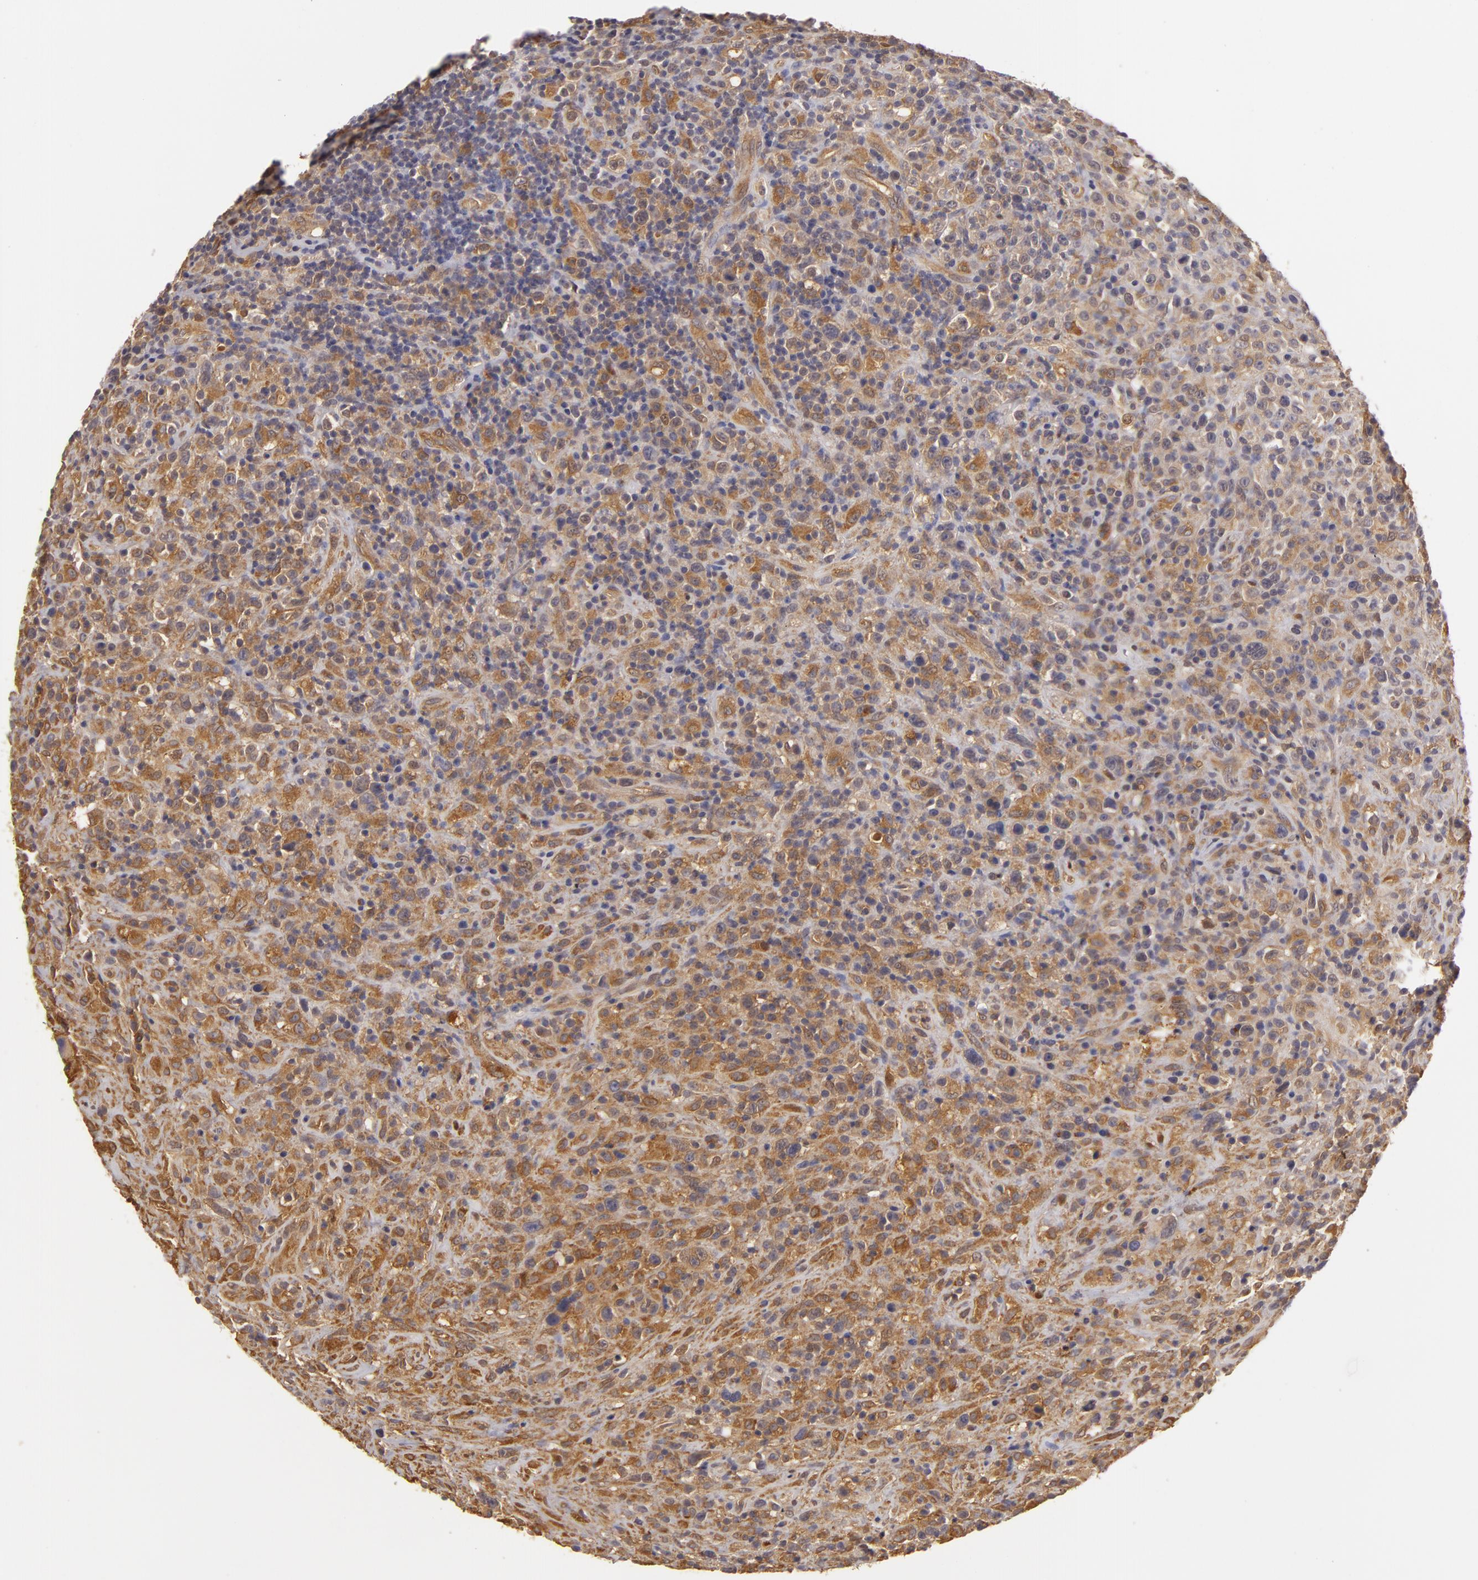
{"staining": {"intensity": "moderate", "quantity": "25%-75%", "location": "cytoplasmic/membranous"}, "tissue": "lymphoma", "cell_type": "Tumor cells", "image_type": "cancer", "snomed": [{"axis": "morphology", "description": "Hodgkin's disease, NOS"}, {"axis": "topography", "description": "Lymph node"}], "caption": "Immunohistochemical staining of human lymphoma demonstrates medium levels of moderate cytoplasmic/membranous expression in approximately 25%-75% of tumor cells. (DAB (3,3'-diaminobenzidine) = brown stain, brightfield microscopy at high magnification).", "gene": "ZNF229", "patient": {"sex": "male", "age": 46}}